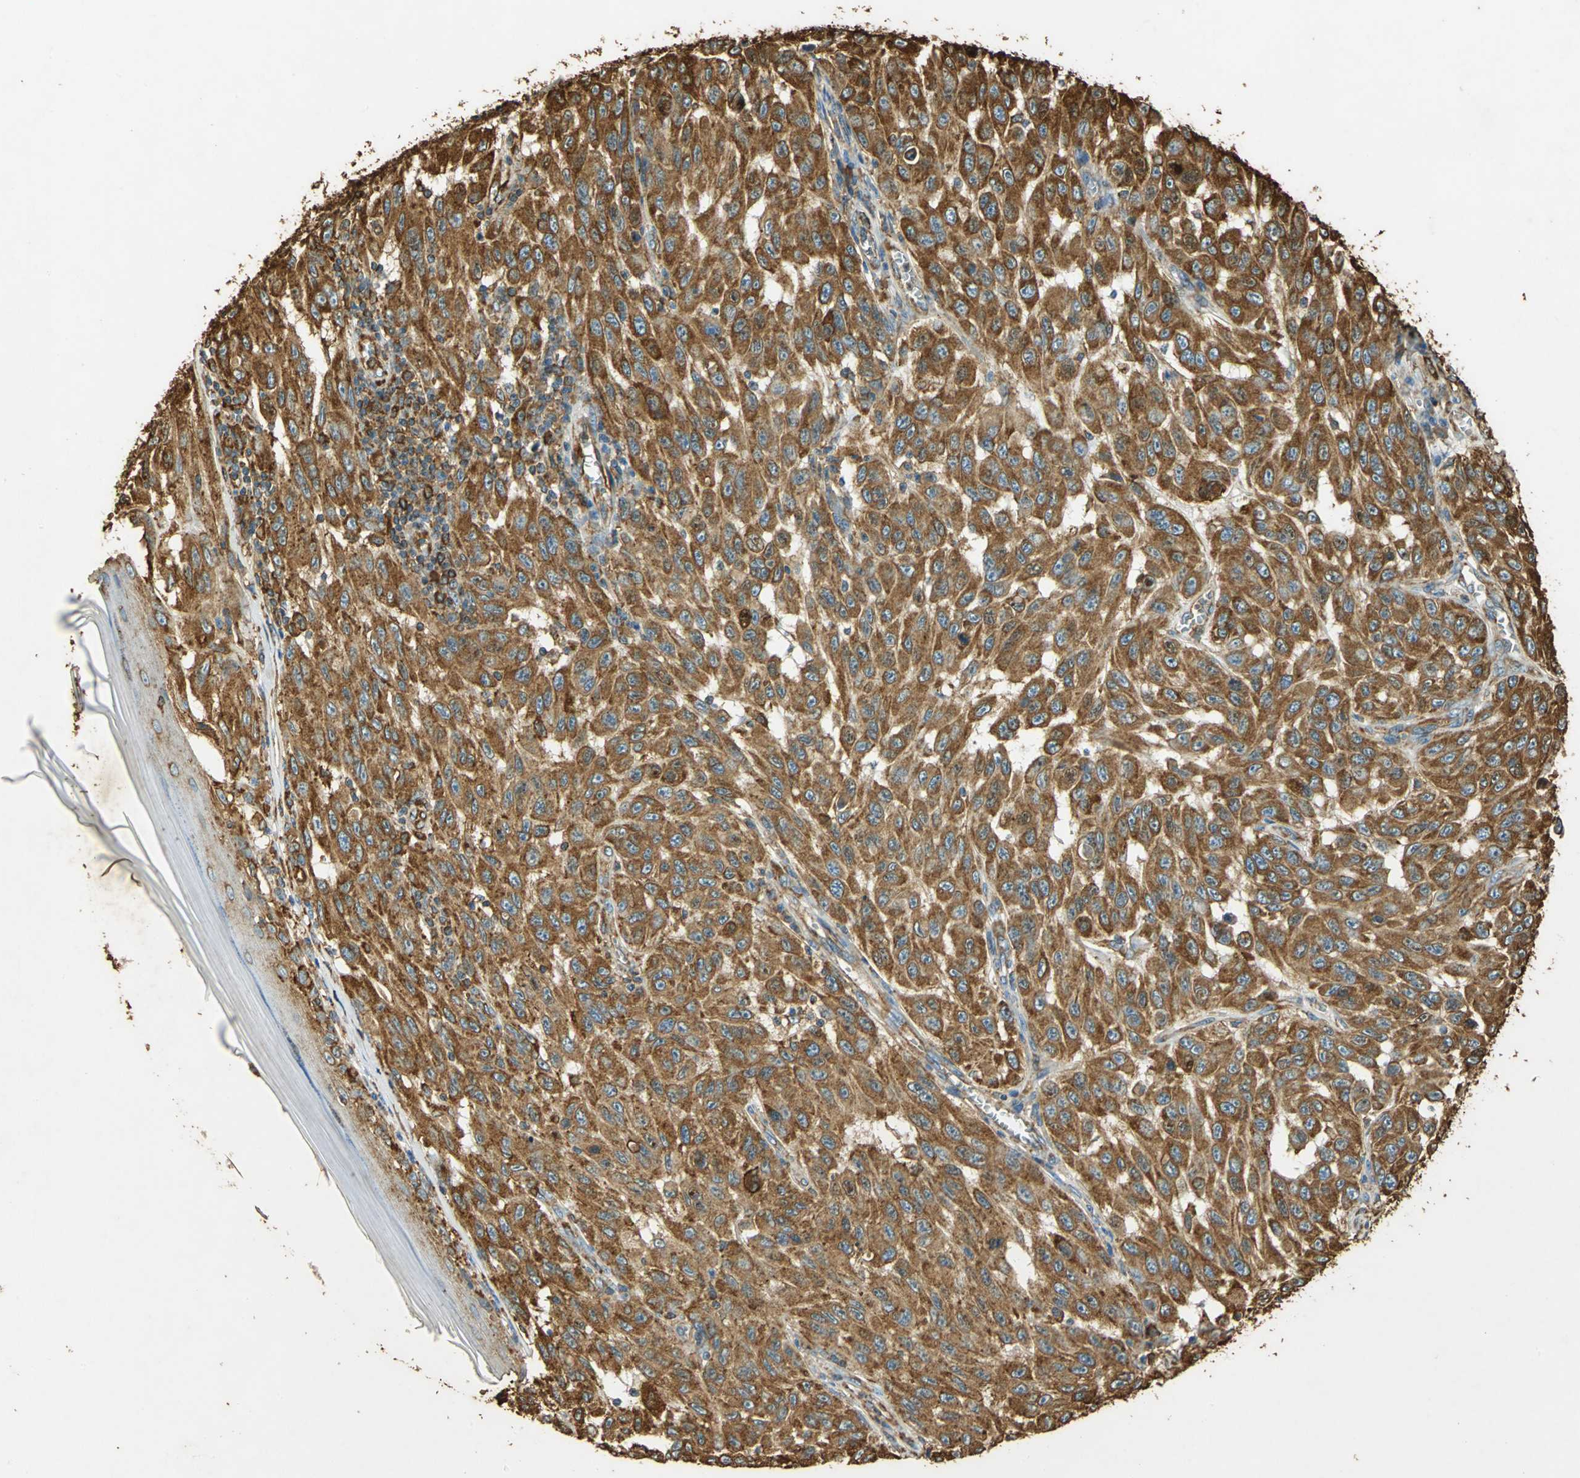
{"staining": {"intensity": "strong", "quantity": ">75%", "location": "cytoplasmic/membranous"}, "tissue": "melanoma", "cell_type": "Tumor cells", "image_type": "cancer", "snomed": [{"axis": "morphology", "description": "Malignant melanoma, NOS"}, {"axis": "topography", "description": "Skin"}], "caption": "Protein staining by immunohistochemistry (IHC) displays strong cytoplasmic/membranous positivity in about >75% of tumor cells in malignant melanoma. The staining was performed using DAB (3,3'-diaminobenzidine) to visualize the protein expression in brown, while the nuclei were stained in blue with hematoxylin (Magnification: 20x).", "gene": "HSP90B1", "patient": {"sex": "male", "age": 30}}